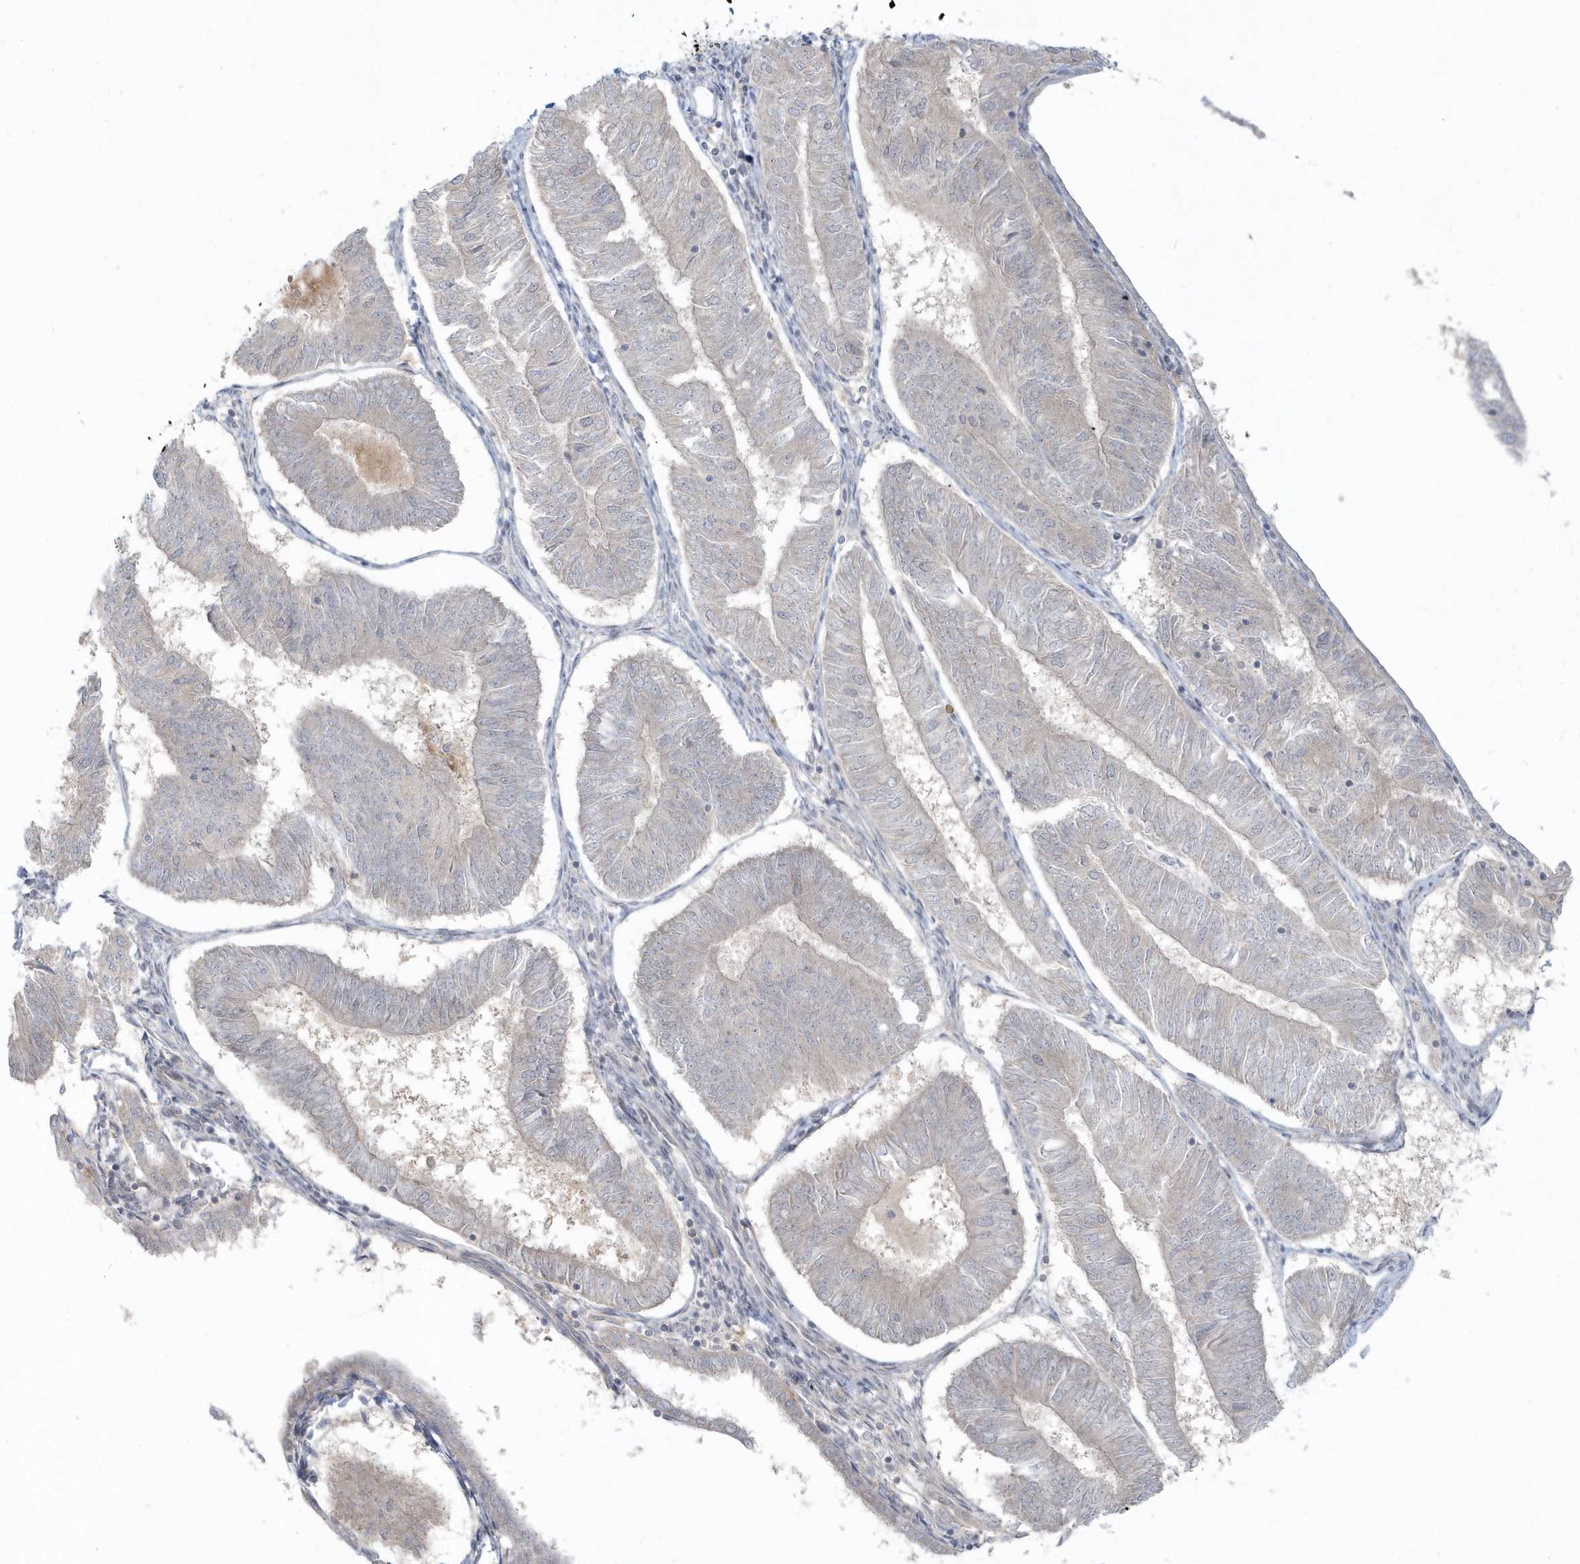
{"staining": {"intensity": "negative", "quantity": "none", "location": "none"}, "tissue": "endometrial cancer", "cell_type": "Tumor cells", "image_type": "cancer", "snomed": [{"axis": "morphology", "description": "Adenocarcinoma, NOS"}, {"axis": "topography", "description": "Endometrium"}], "caption": "Photomicrograph shows no protein expression in tumor cells of endometrial cancer tissue.", "gene": "BLTP3A", "patient": {"sex": "female", "age": 58}}